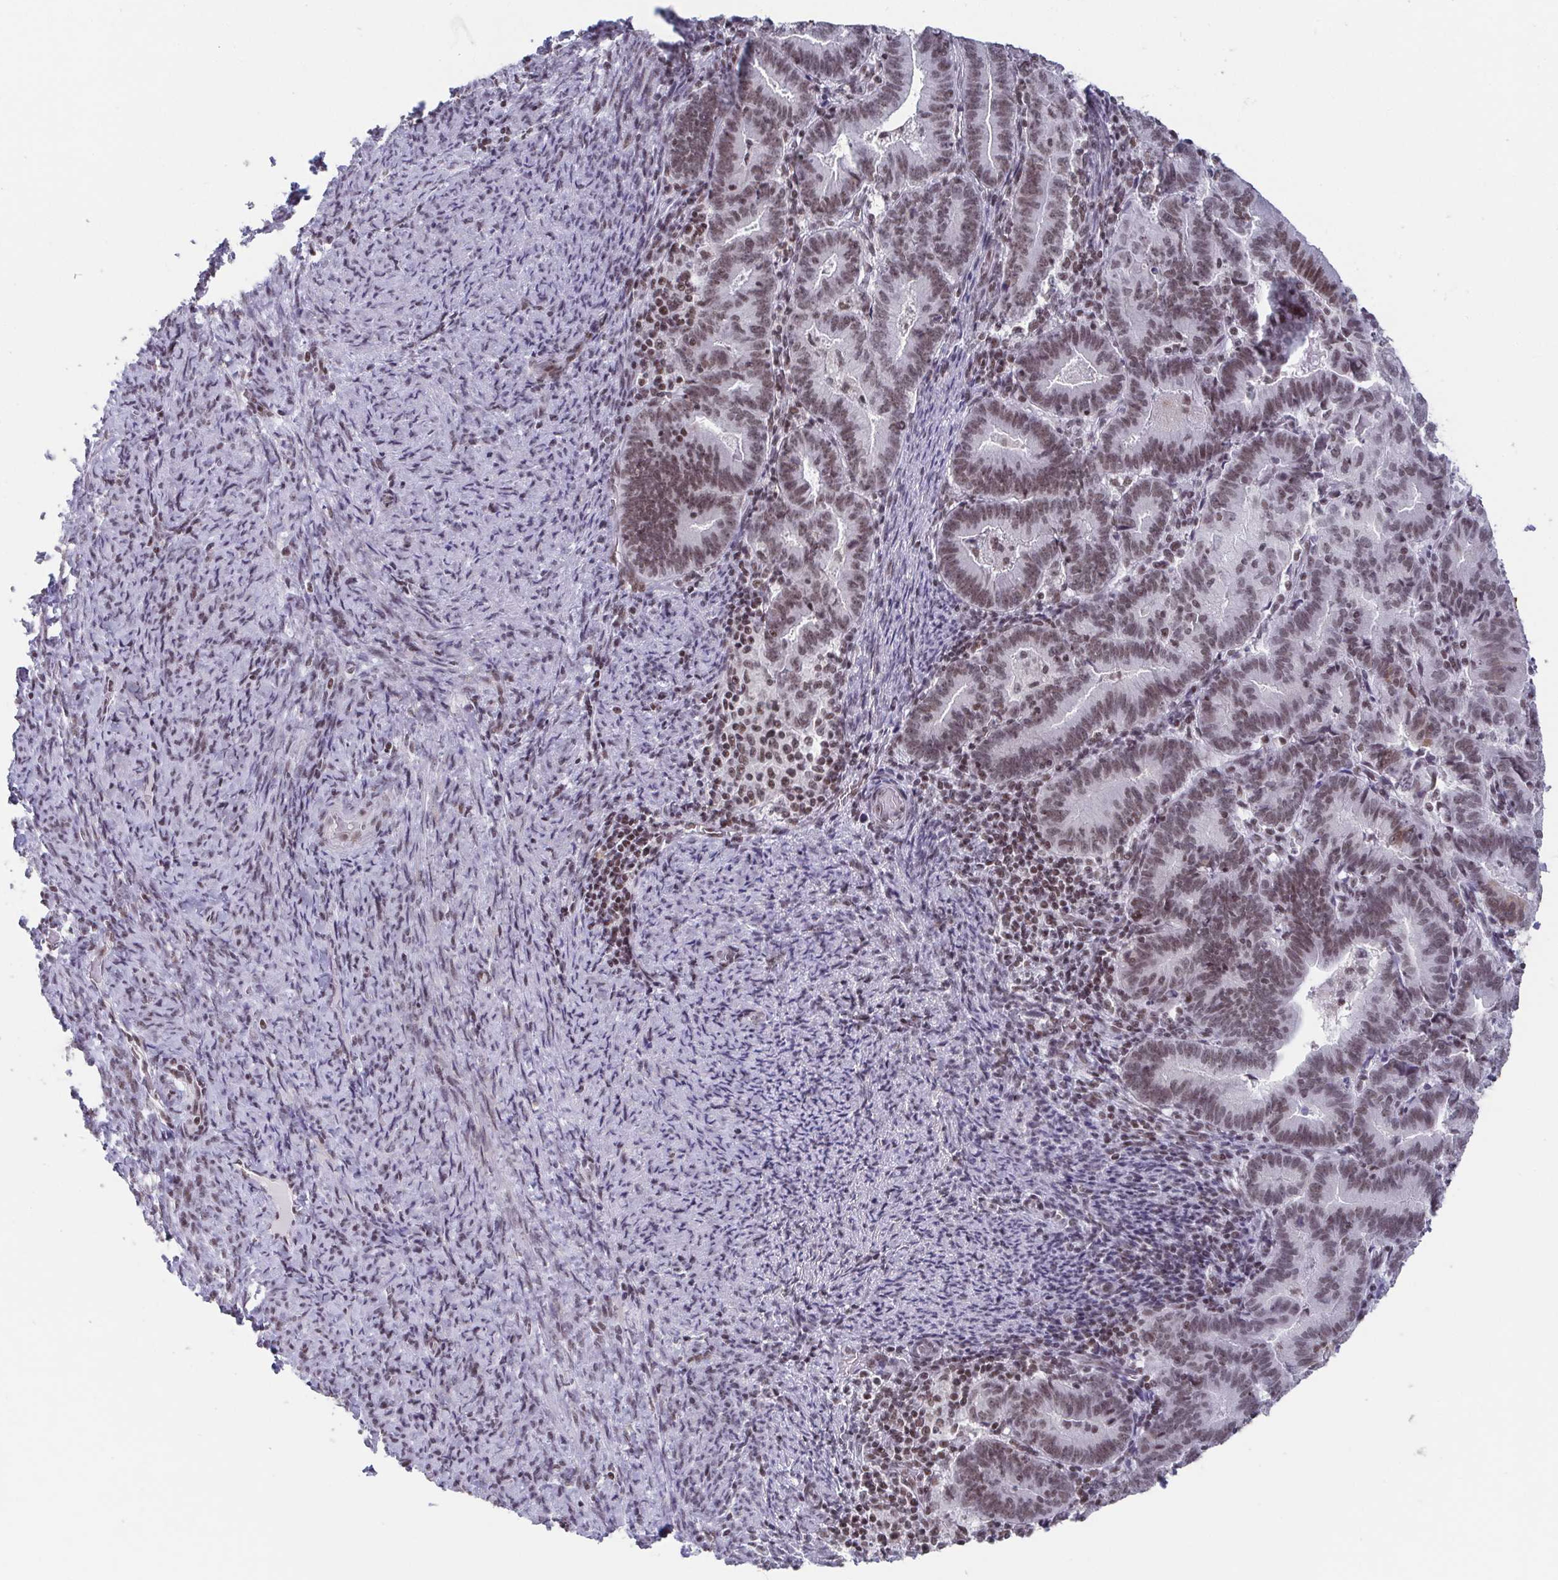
{"staining": {"intensity": "weak", "quantity": ">75%", "location": "nuclear"}, "tissue": "endometrial cancer", "cell_type": "Tumor cells", "image_type": "cancer", "snomed": [{"axis": "morphology", "description": "Adenocarcinoma, NOS"}, {"axis": "topography", "description": "Endometrium"}], "caption": "Endometrial adenocarcinoma stained with immunohistochemistry displays weak nuclear staining in approximately >75% of tumor cells.", "gene": "CTCF", "patient": {"sex": "female", "age": 70}}